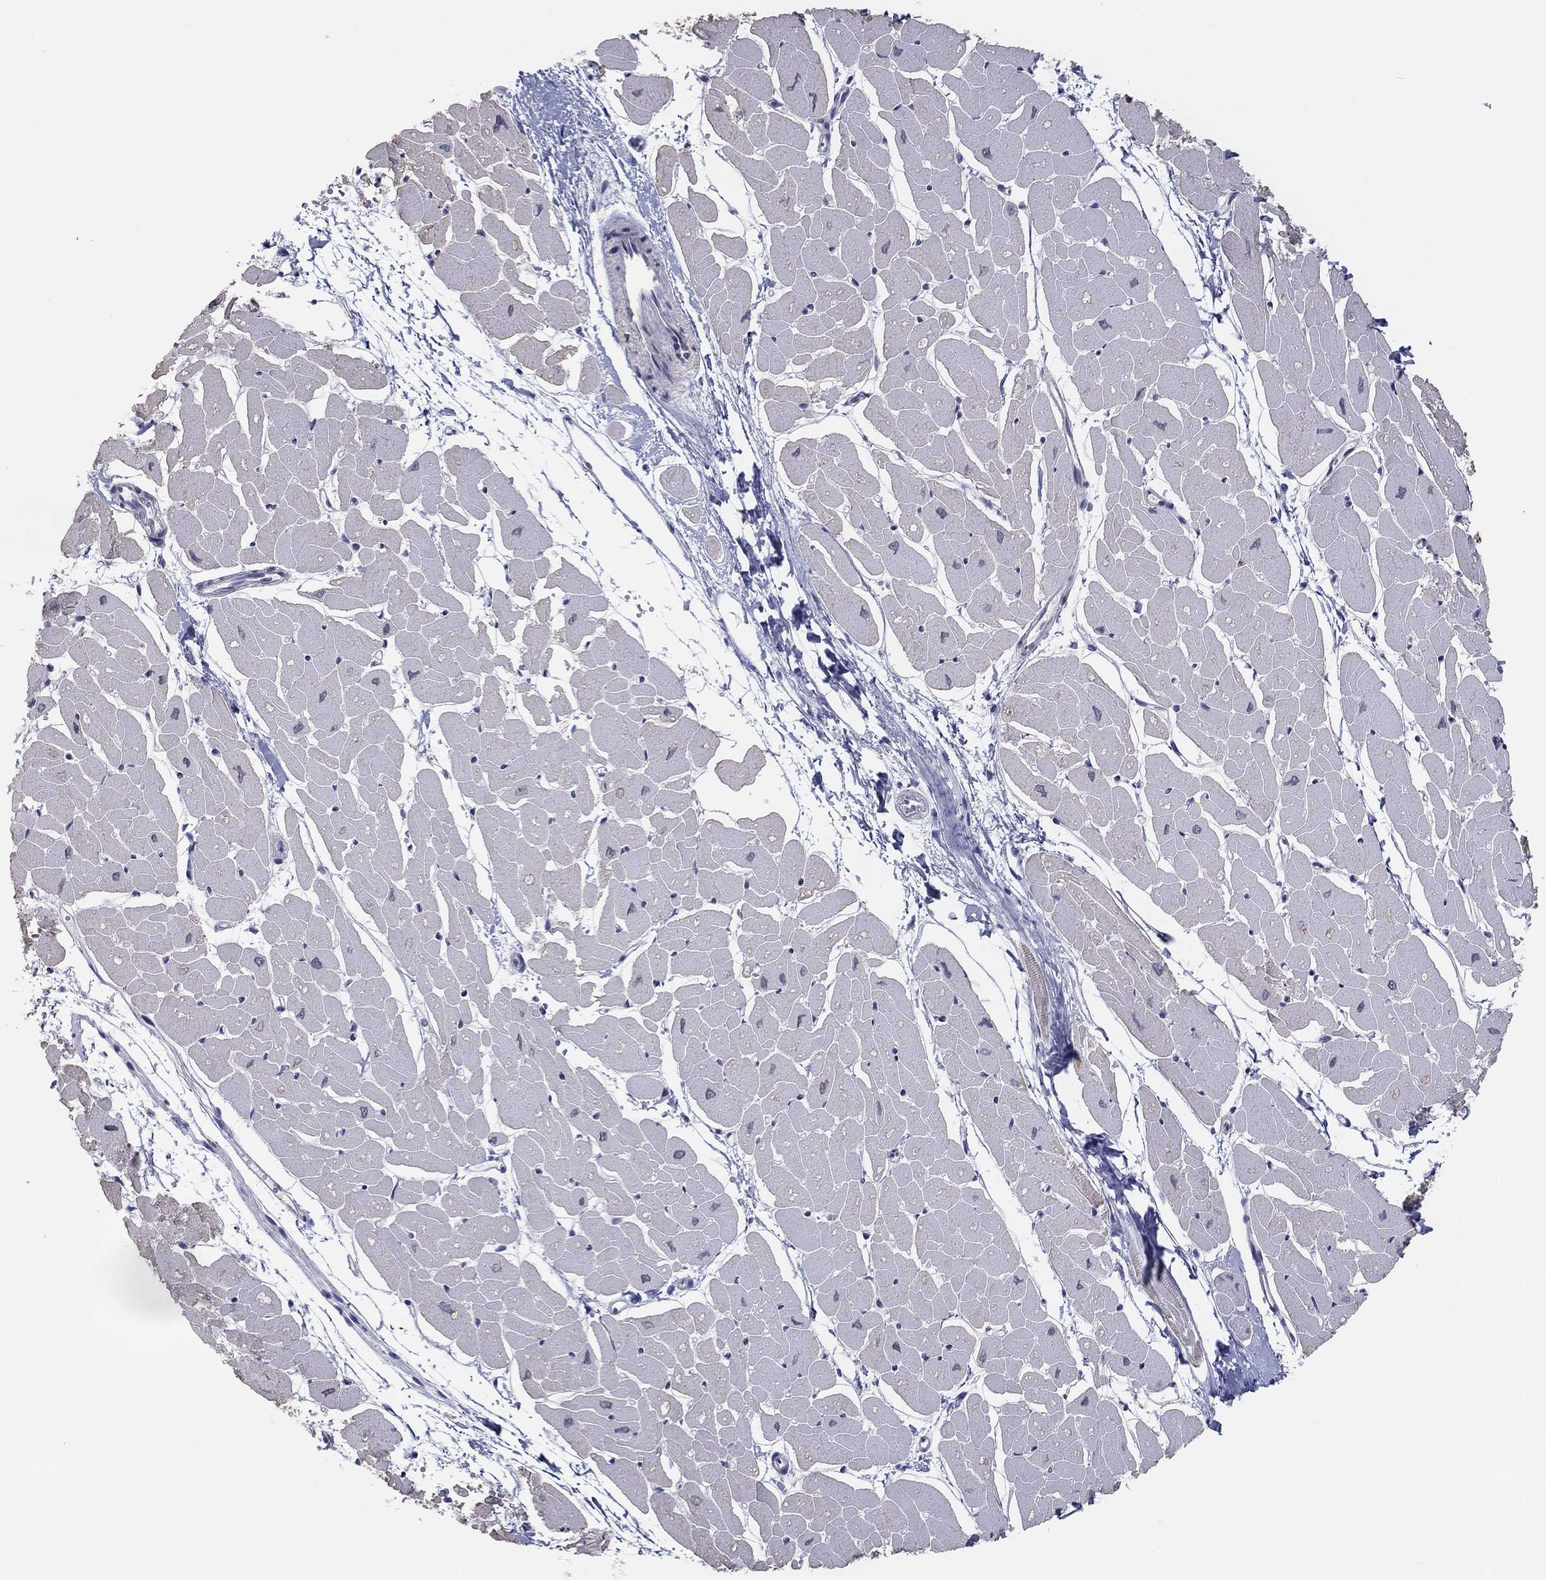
{"staining": {"intensity": "negative", "quantity": "none", "location": "none"}, "tissue": "heart muscle", "cell_type": "Cardiomyocytes", "image_type": "normal", "snomed": [{"axis": "morphology", "description": "Normal tissue, NOS"}, {"axis": "topography", "description": "Heart"}], "caption": "An immunohistochemistry micrograph of benign heart muscle is shown. There is no staining in cardiomyocytes of heart muscle. (Immunohistochemistry (ihc), brightfield microscopy, high magnification).", "gene": "SLC22A2", "patient": {"sex": "male", "age": 57}}